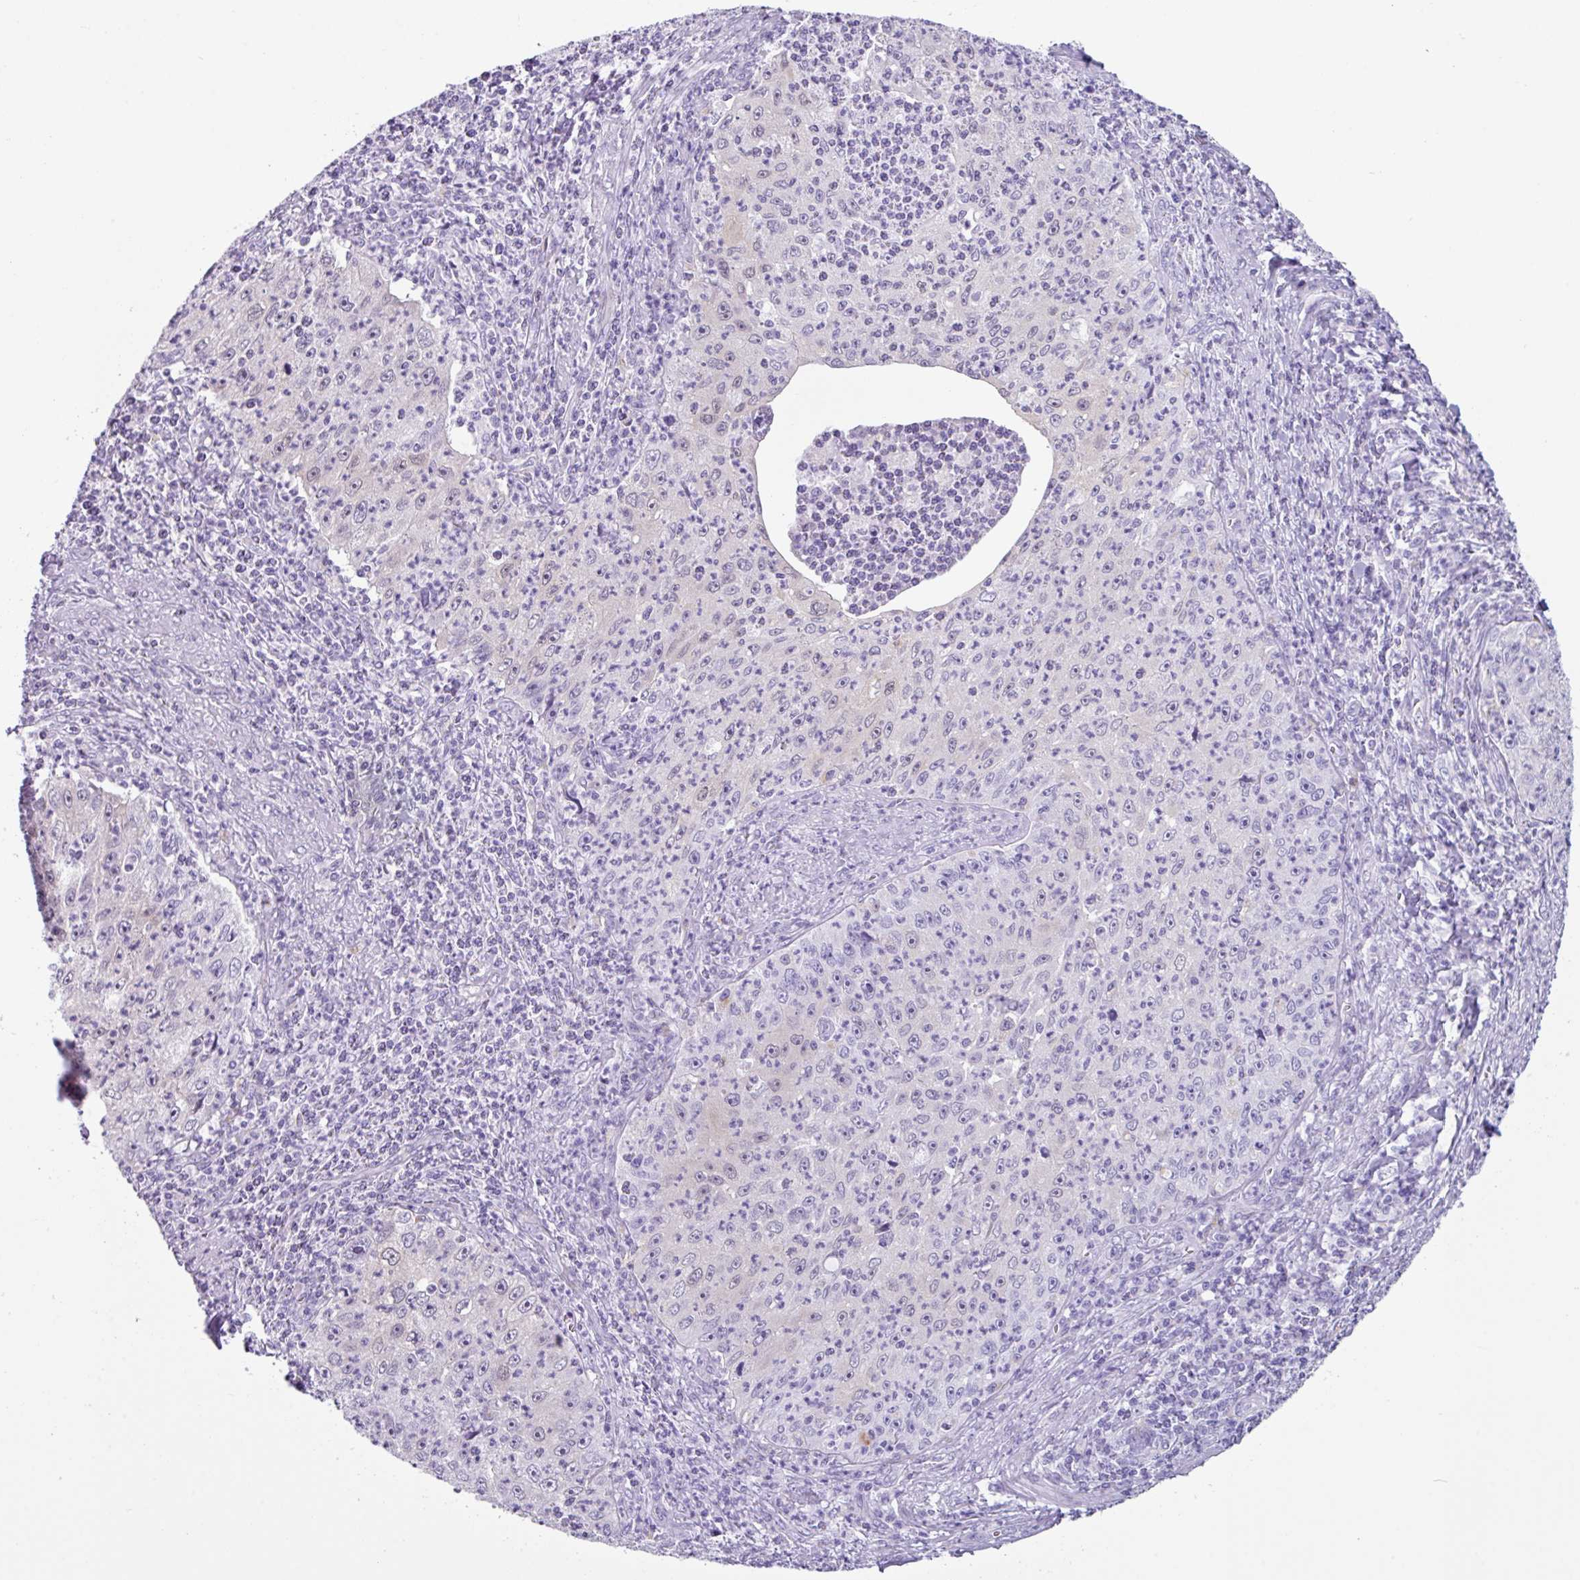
{"staining": {"intensity": "negative", "quantity": "none", "location": "none"}, "tissue": "cervical cancer", "cell_type": "Tumor cells", "image_type": "cancer", "snomed": [{"axis": "morphology", "description": "Squamous cell carcinoma, NOS"}, {"axis": "topography", "description": "Cervix"}], "caption": "IHC photomicrograph of neoplastic tissue: human cervical squamous cell carcinoma stained with DAB (3,3'-diaminobenzidine) shows no significant protein expression in tumor cells.", "gene": "NCCRP1", "patient": {"sex": "female", "age": 30}}